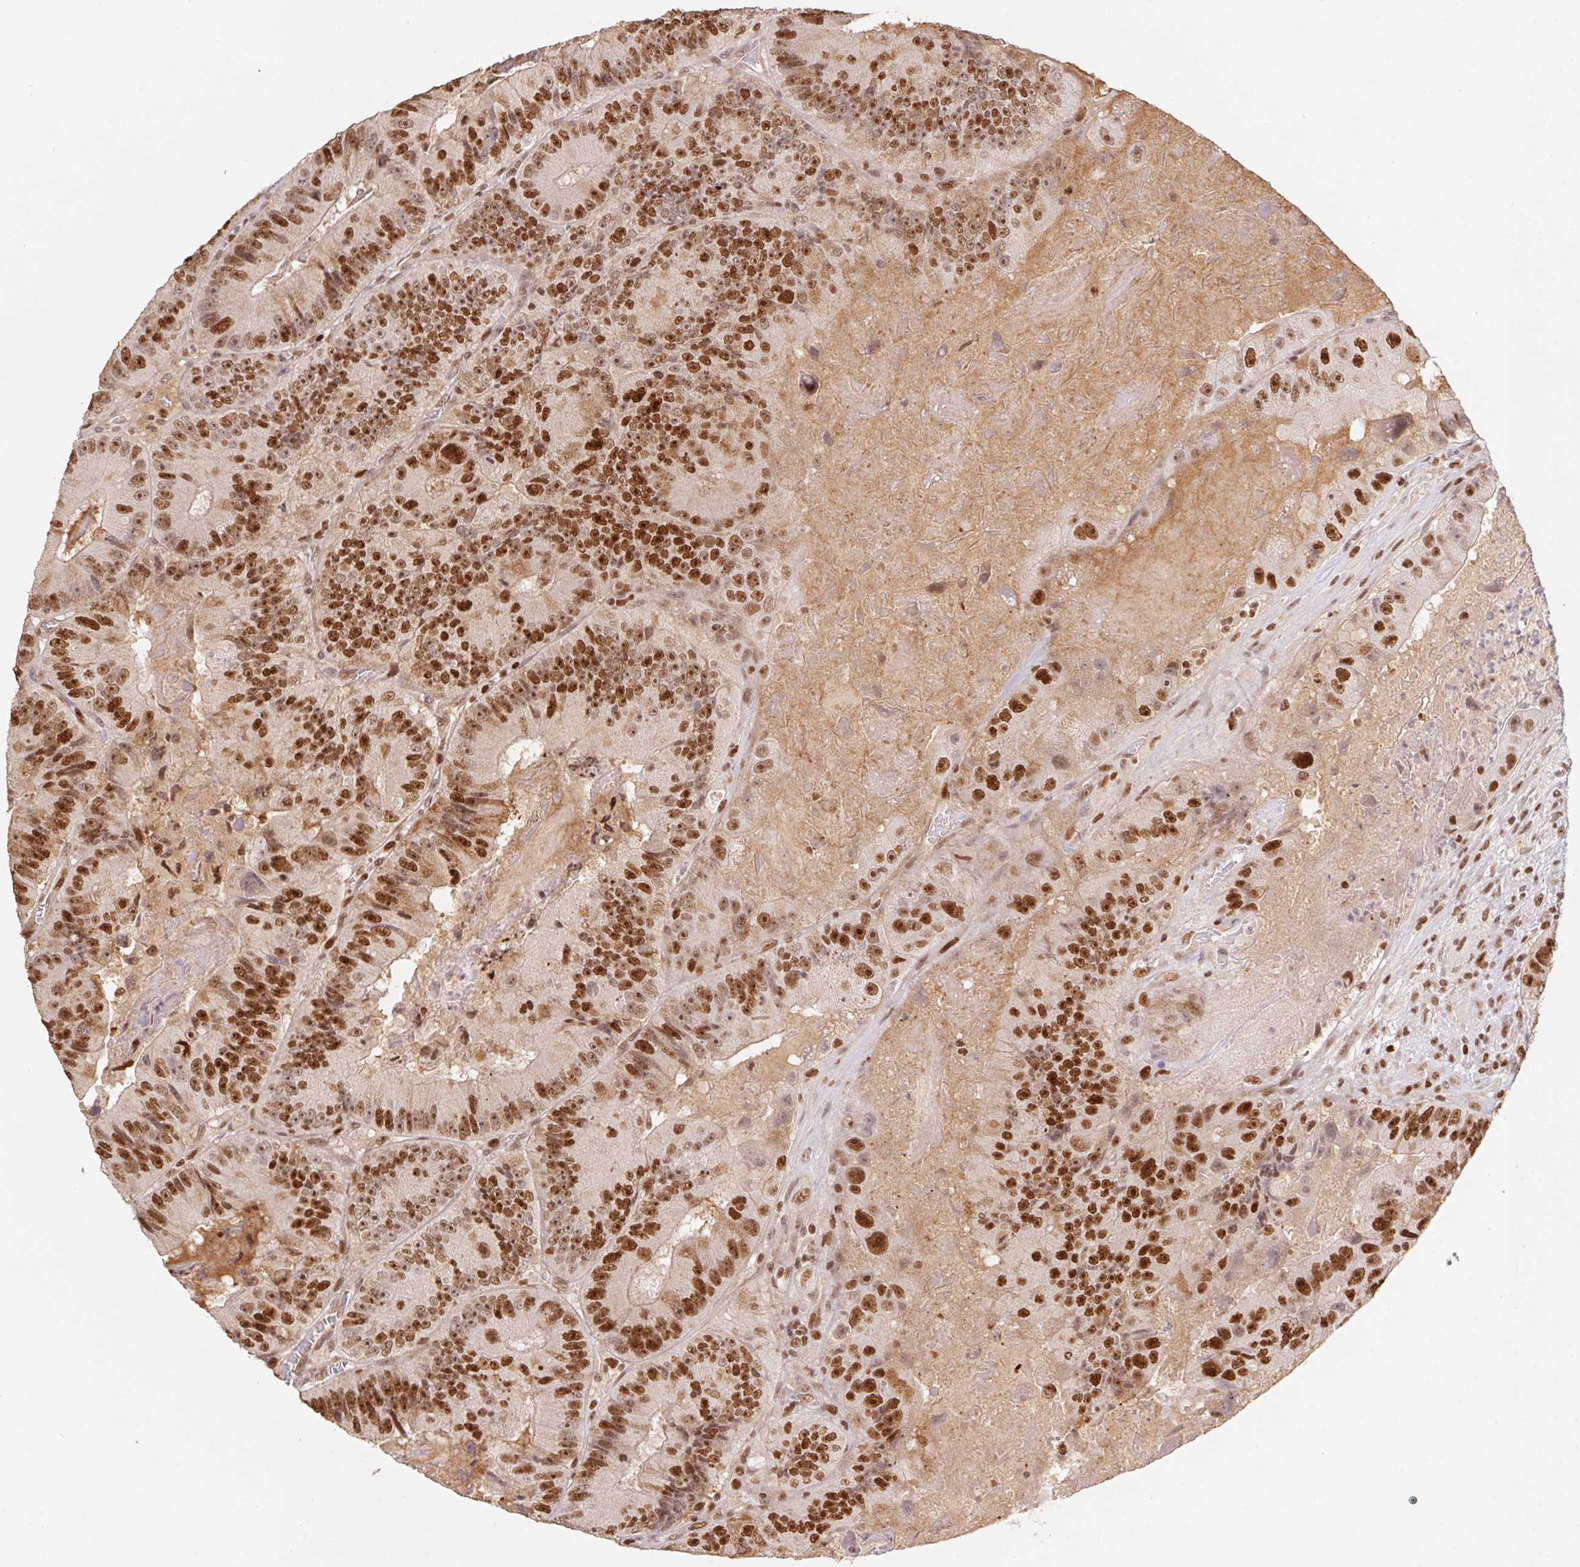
{"staining": {"intensity": "strong", "quantity": ">75%", "location": "nuclear"}, "tissue": "colorectal cancer", "cell_type": "Tumor cells", "image_type": "cancer", "snomed": [{"axis": "morphology", "description": "Adenocarcinoma, NOS"}, {"axis": "topography", "description": "Colon"}], "caption": "High-magnification brightfield microscopy of colorectal cancer (adenocarcinoma) stained with DAB (3,3'-diaminobenzidine) (brown) and counterstained with hematoxylin (blue). tumor cells exhibit strong nuclear expression is appreciated in about>75% of cells.", "gene": "POLD3", "patient": {"sex": "female", "age": 86}}